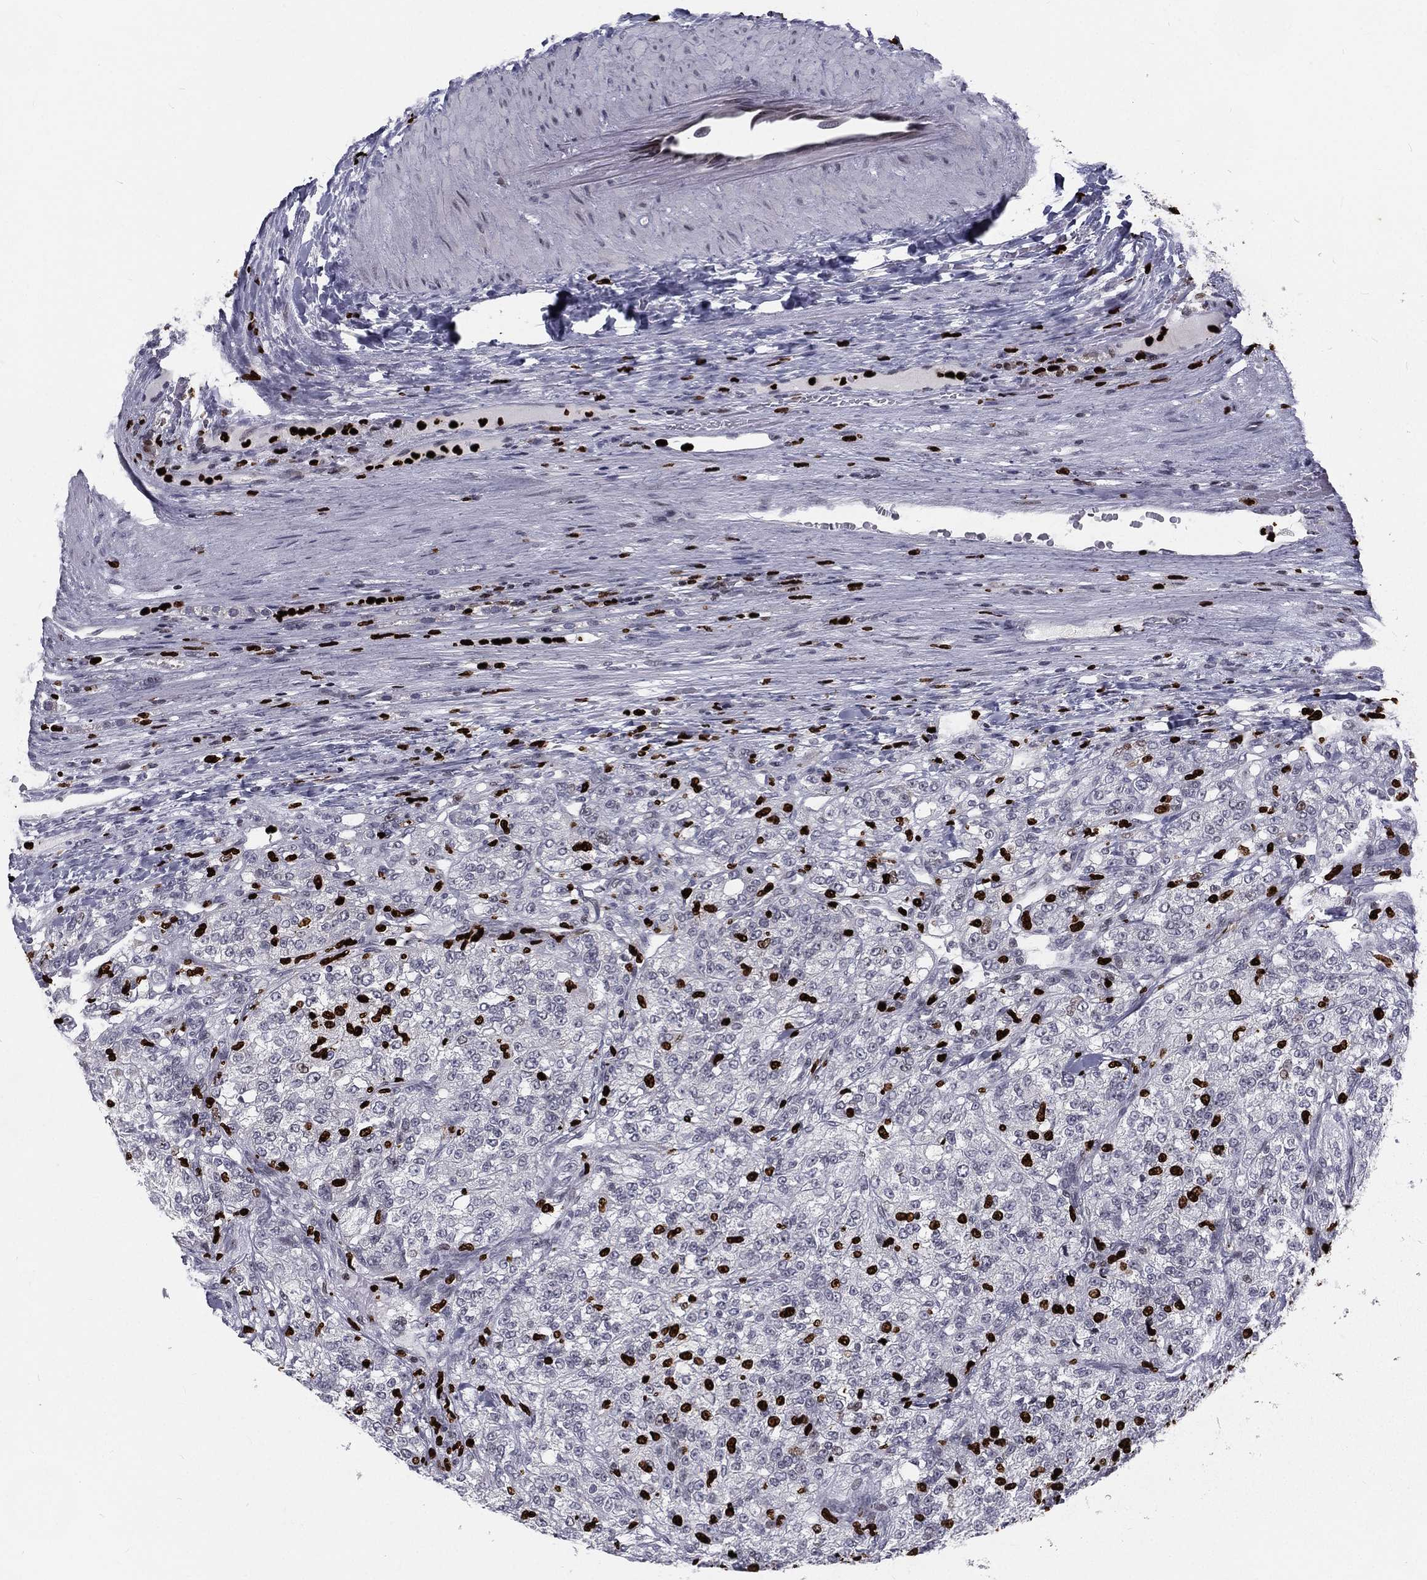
{"staining": {"intensity": "negative", "quantity": "none", "location": "none"}, "tissue": "renal cancer", "cell_type": "Tumor cells", "image_type": "cancer", "snomed": [{"axis": "morphology", "description": "Adenocarcinoma, NOS"}, {"axis": "topography", "description": "Kidney"}], "caption": "Adenocarcinoma (renal) was stained to show a protein in brown. There is no significant staining in tumor cells.", "gene": "MNDA", "patient": {"sex": "female", "age": 63}}